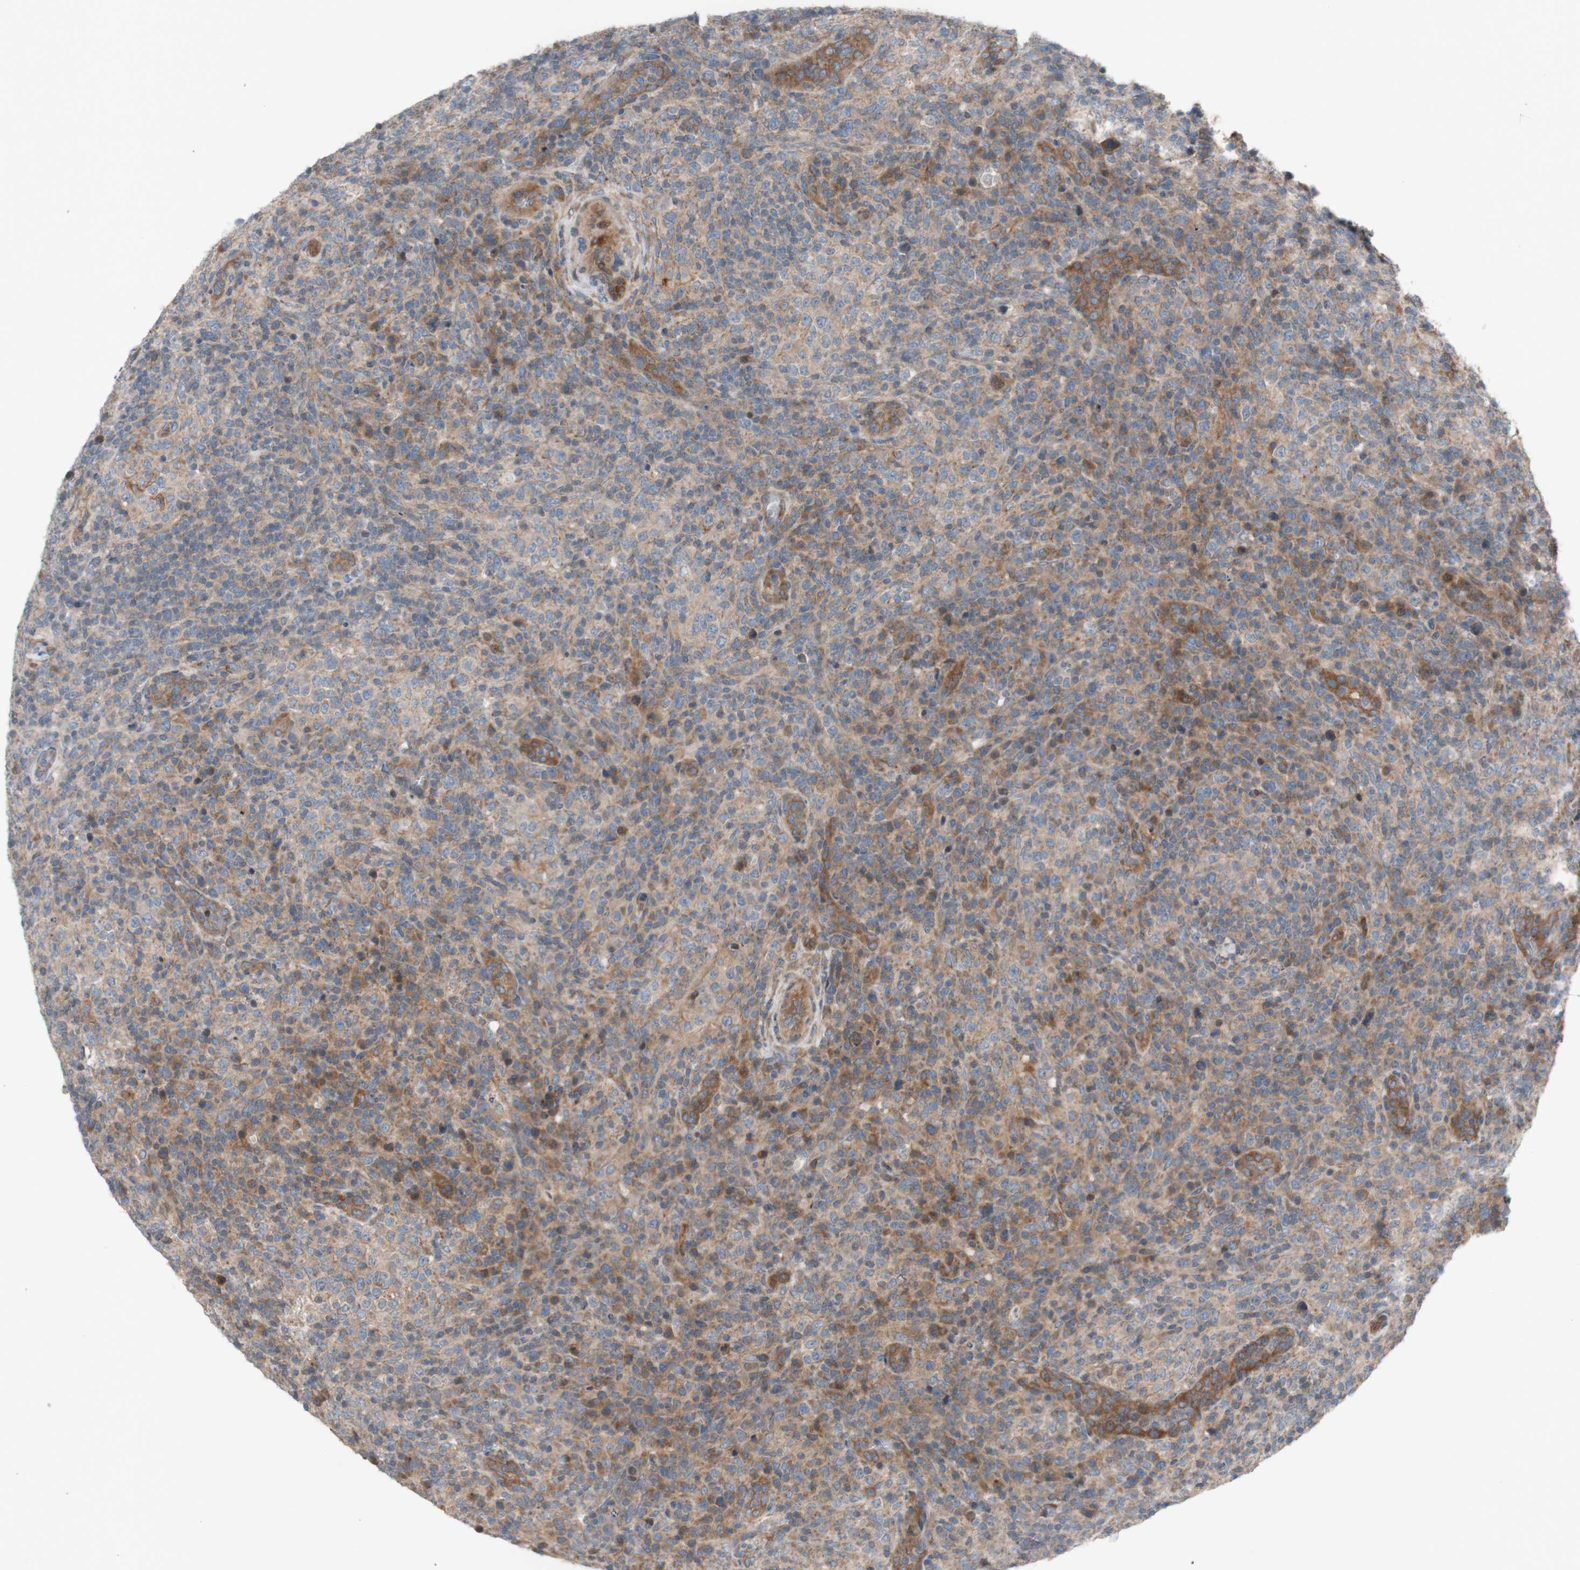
{"staining": {"intensity": "moderate", "quantity": "25%-75%", "location": "cytoplasmic/membranous"}, "tissue": "lymphoma", "cell_type": "Tumor cells", "image_type": "cancer", "snomed": [{"axis": "morphology", "description": "Malignant lymphoma, non-Hodgkin's type, High grade"}, {"axis": "topography", "description": "Lymph node"}], "caption": "Immunohistochemical staining of high-grade malignant lymphoma, non-Hodgkin's type exhibits moderate cytoplasmic/membranous protein expression in about 25%-75% of tumor cells.", "gene": "TST", "patient": {"sex": "female", "age": 76}}